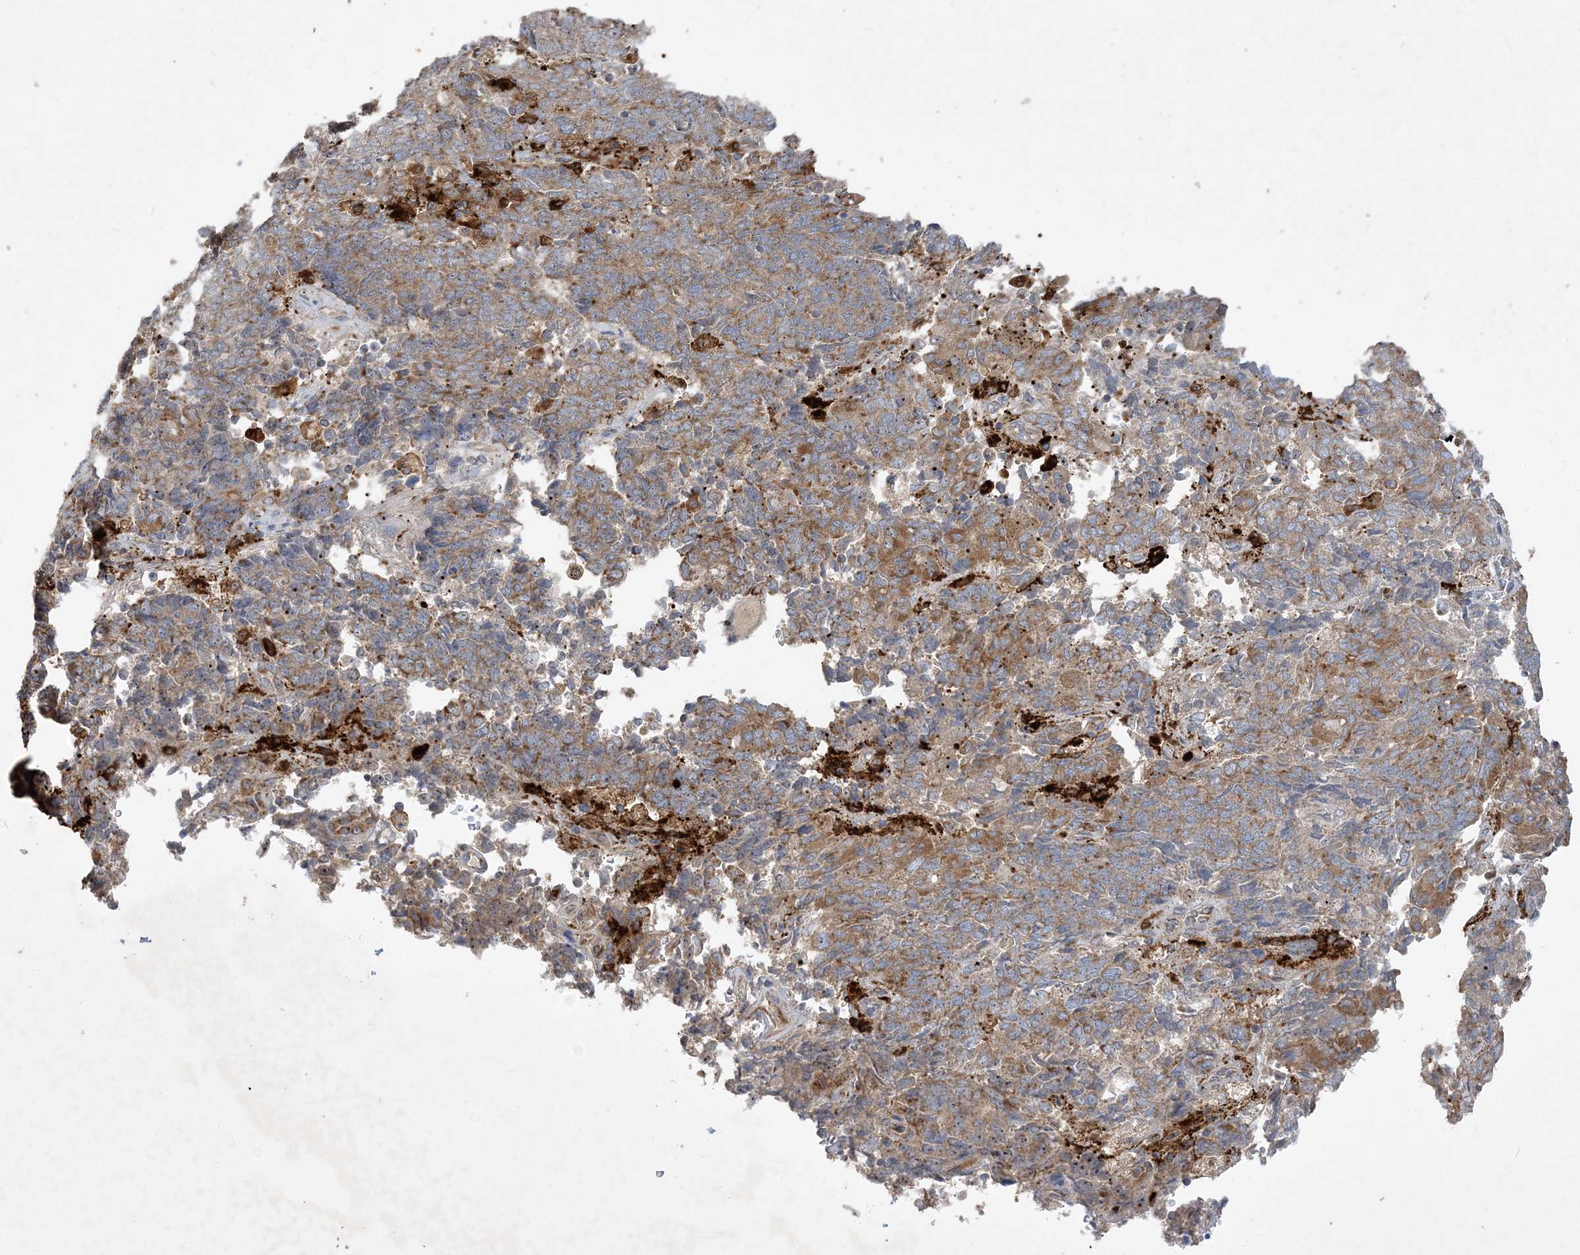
{"staining": {"intensity": "moderate", "quantity": ">75%", "location": "cytoplasmic/membranous"}, "tissue": "endometrial cancer", "cell_type": "Tumor cells", "image_type": "cancer", "snomed": [{"axis": "morphology", "description": "Adenocarcinoma, NOS"}, {"axis": "topography", "description": "Endometrium"}], "caption": "Immunohistochemistry (IHC) staining of adenocarcinoma (endometrial), which demonstrates medium levels of moderate cytoplasmic/membranous expression in about >75% of tumor cells indicating moderate cytoplasmic/membranous protein positivity. The staining was performed using DAB (brown) for protein detection and nuclei were counterstained in hematoxylin (blue).", "gene": "FEZ2", "patient": {"sex": "female", "age": 80}}